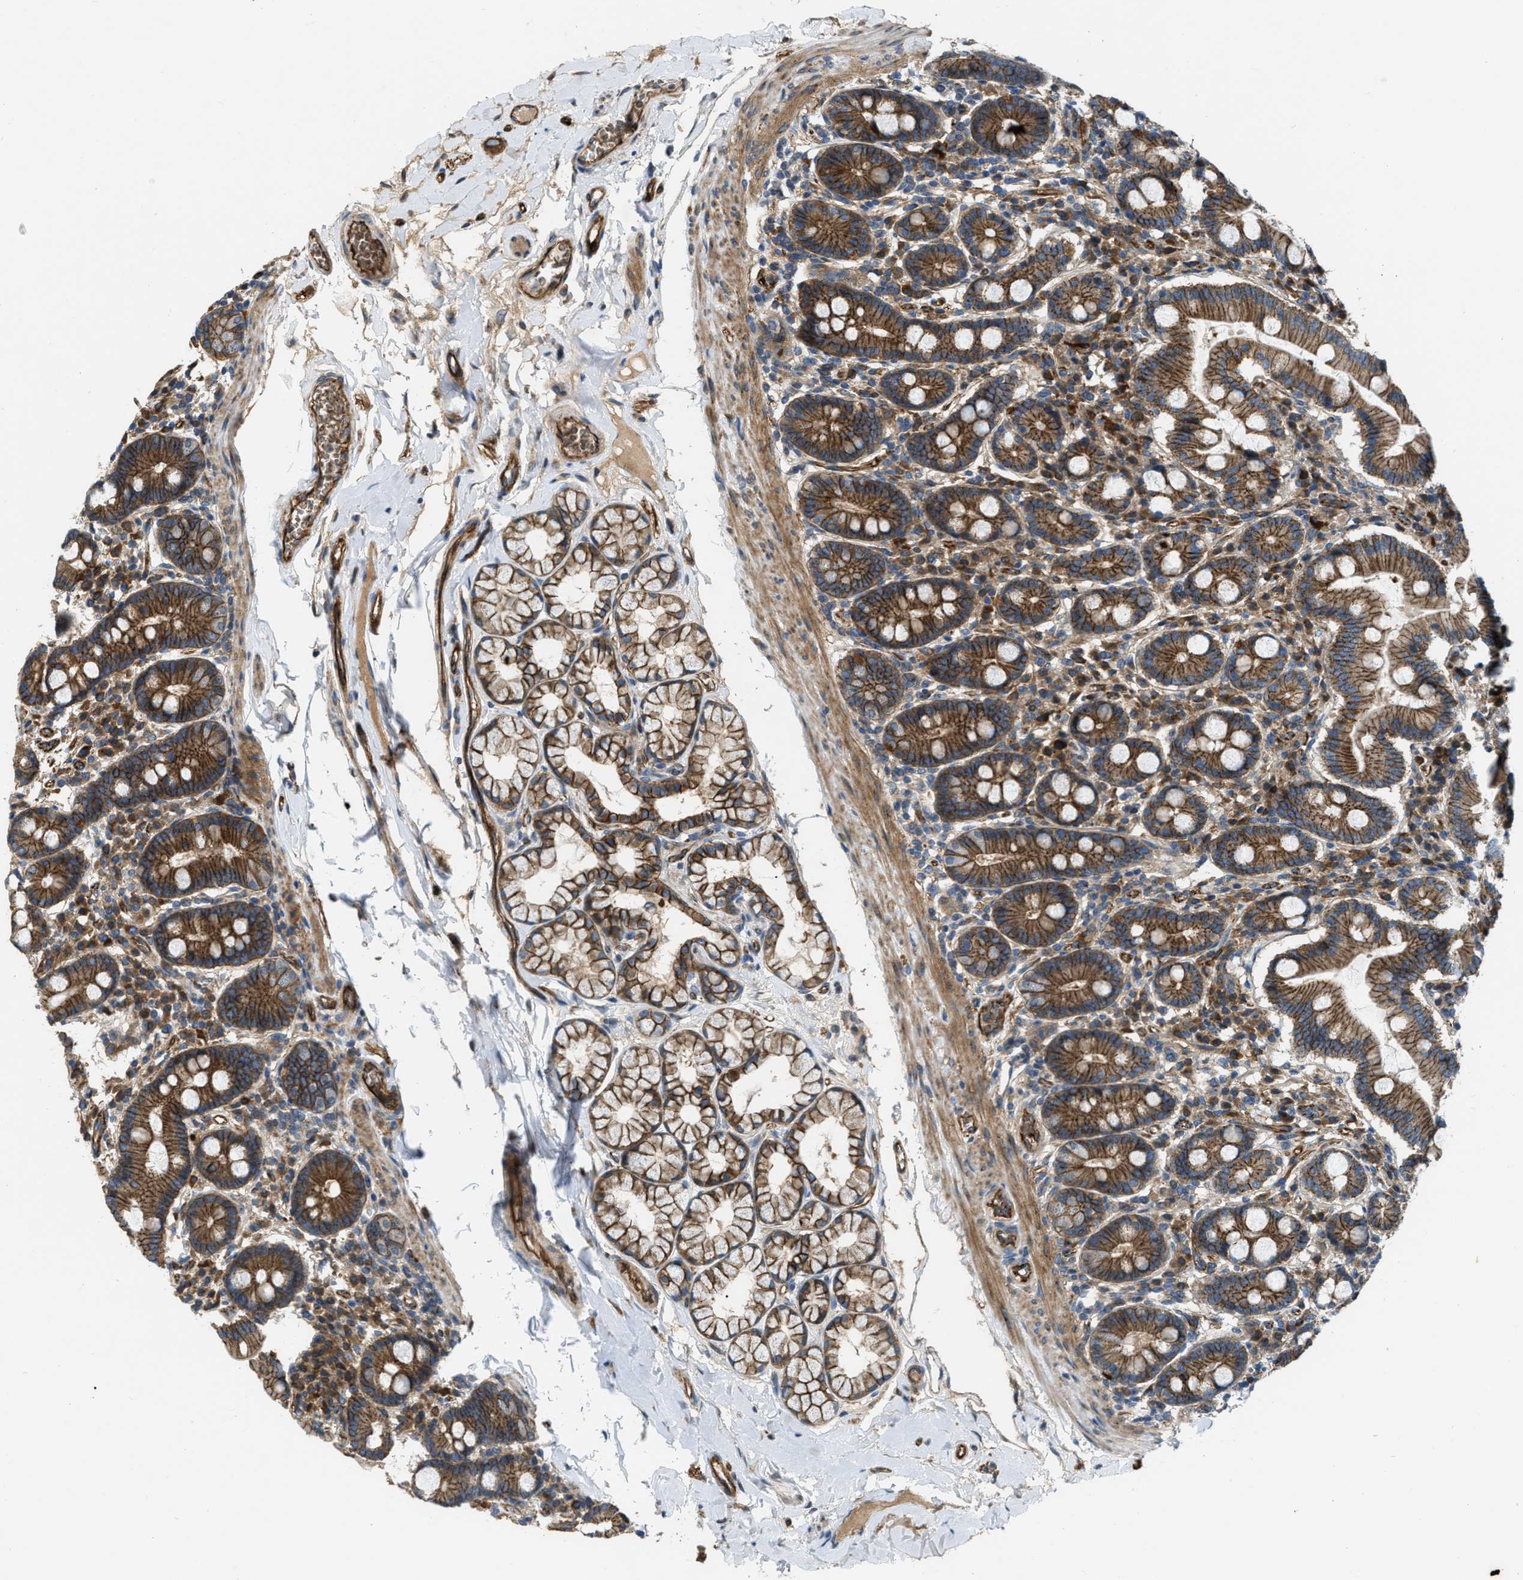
{"staining": {"intensity": "moderate", "quantity": ">75%", "location": "cytoplasmic/membranous"}, "tissue": "duodenum", "cell_type": "Glandular cells", "image_type": "normal", "snomed": [{"axis": "morphology", "description": "Normal tissue, NOS"}, {"axis": "topography", "description": "Duodenum"}], "caption": "The image demonstrates immunohistochemical staining of benign duodenum. There is moderate cytoplasmic/membranous staining is appreciated in approximately >75% of glandular cells.", "gene": "ERC1", "patient": {"sex": "male", "age": 50}}